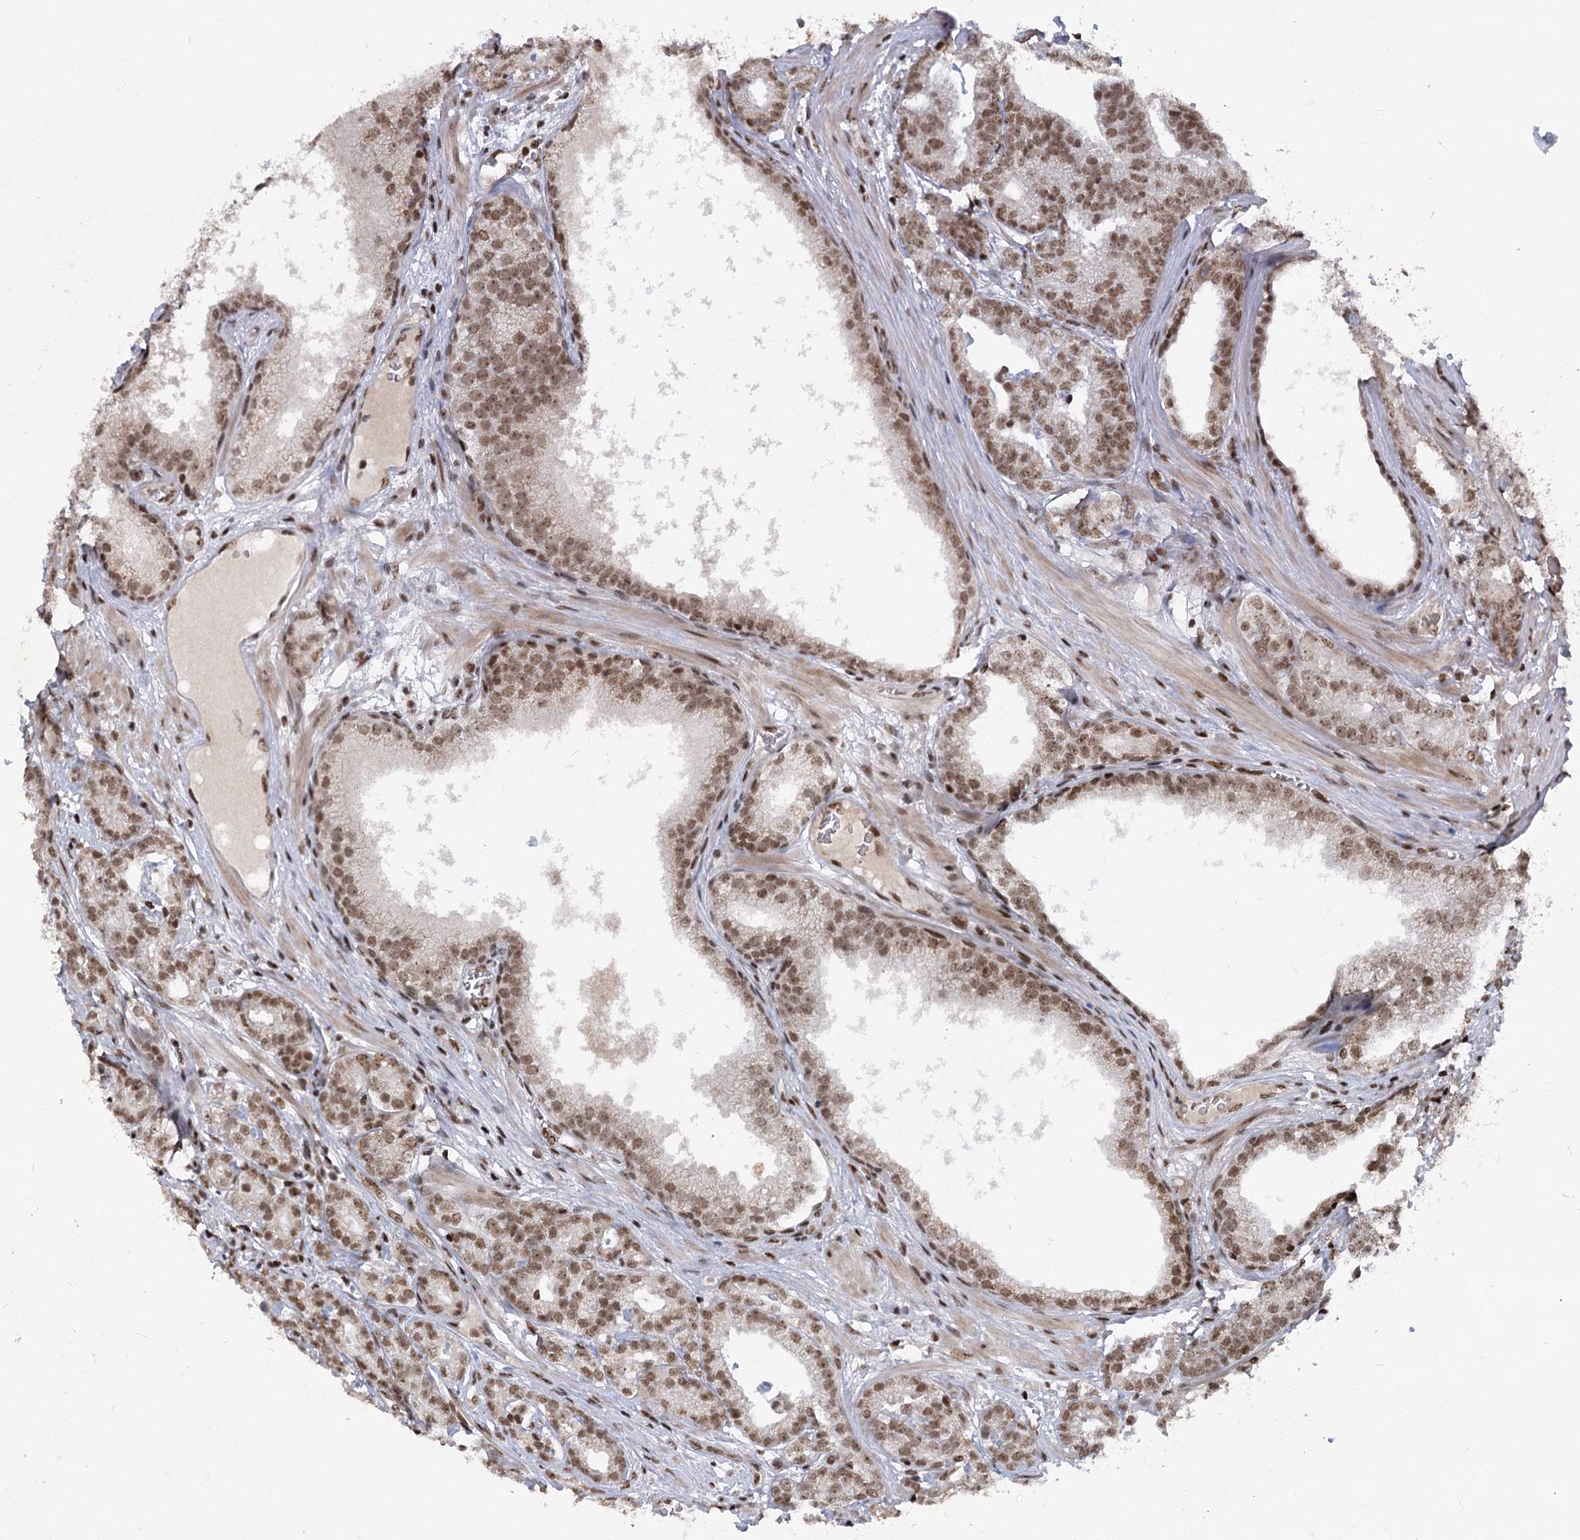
{"staining": {"intensity": "moderate", "quantity": ">75%", "location": "nuclear"}, "tissue": "prostate cancer", "cell_type": "Tumor cells", "image_type": "cancer", "snomed": [{"axis": "morphology", "description": "Adenocarcinoma, High grade"}, {"axis": "topography", "description": "Prostate"}], "caption": "Approximately >75% of tumor cells in prostate cancer (adenocarcinoma (high-grade)) demonstrate moderate nuclear protein expression as visualized by brown immunohistochemical staining.", "gene": "CGGBP1", "patient": {"sex": "male", "age": 69}}